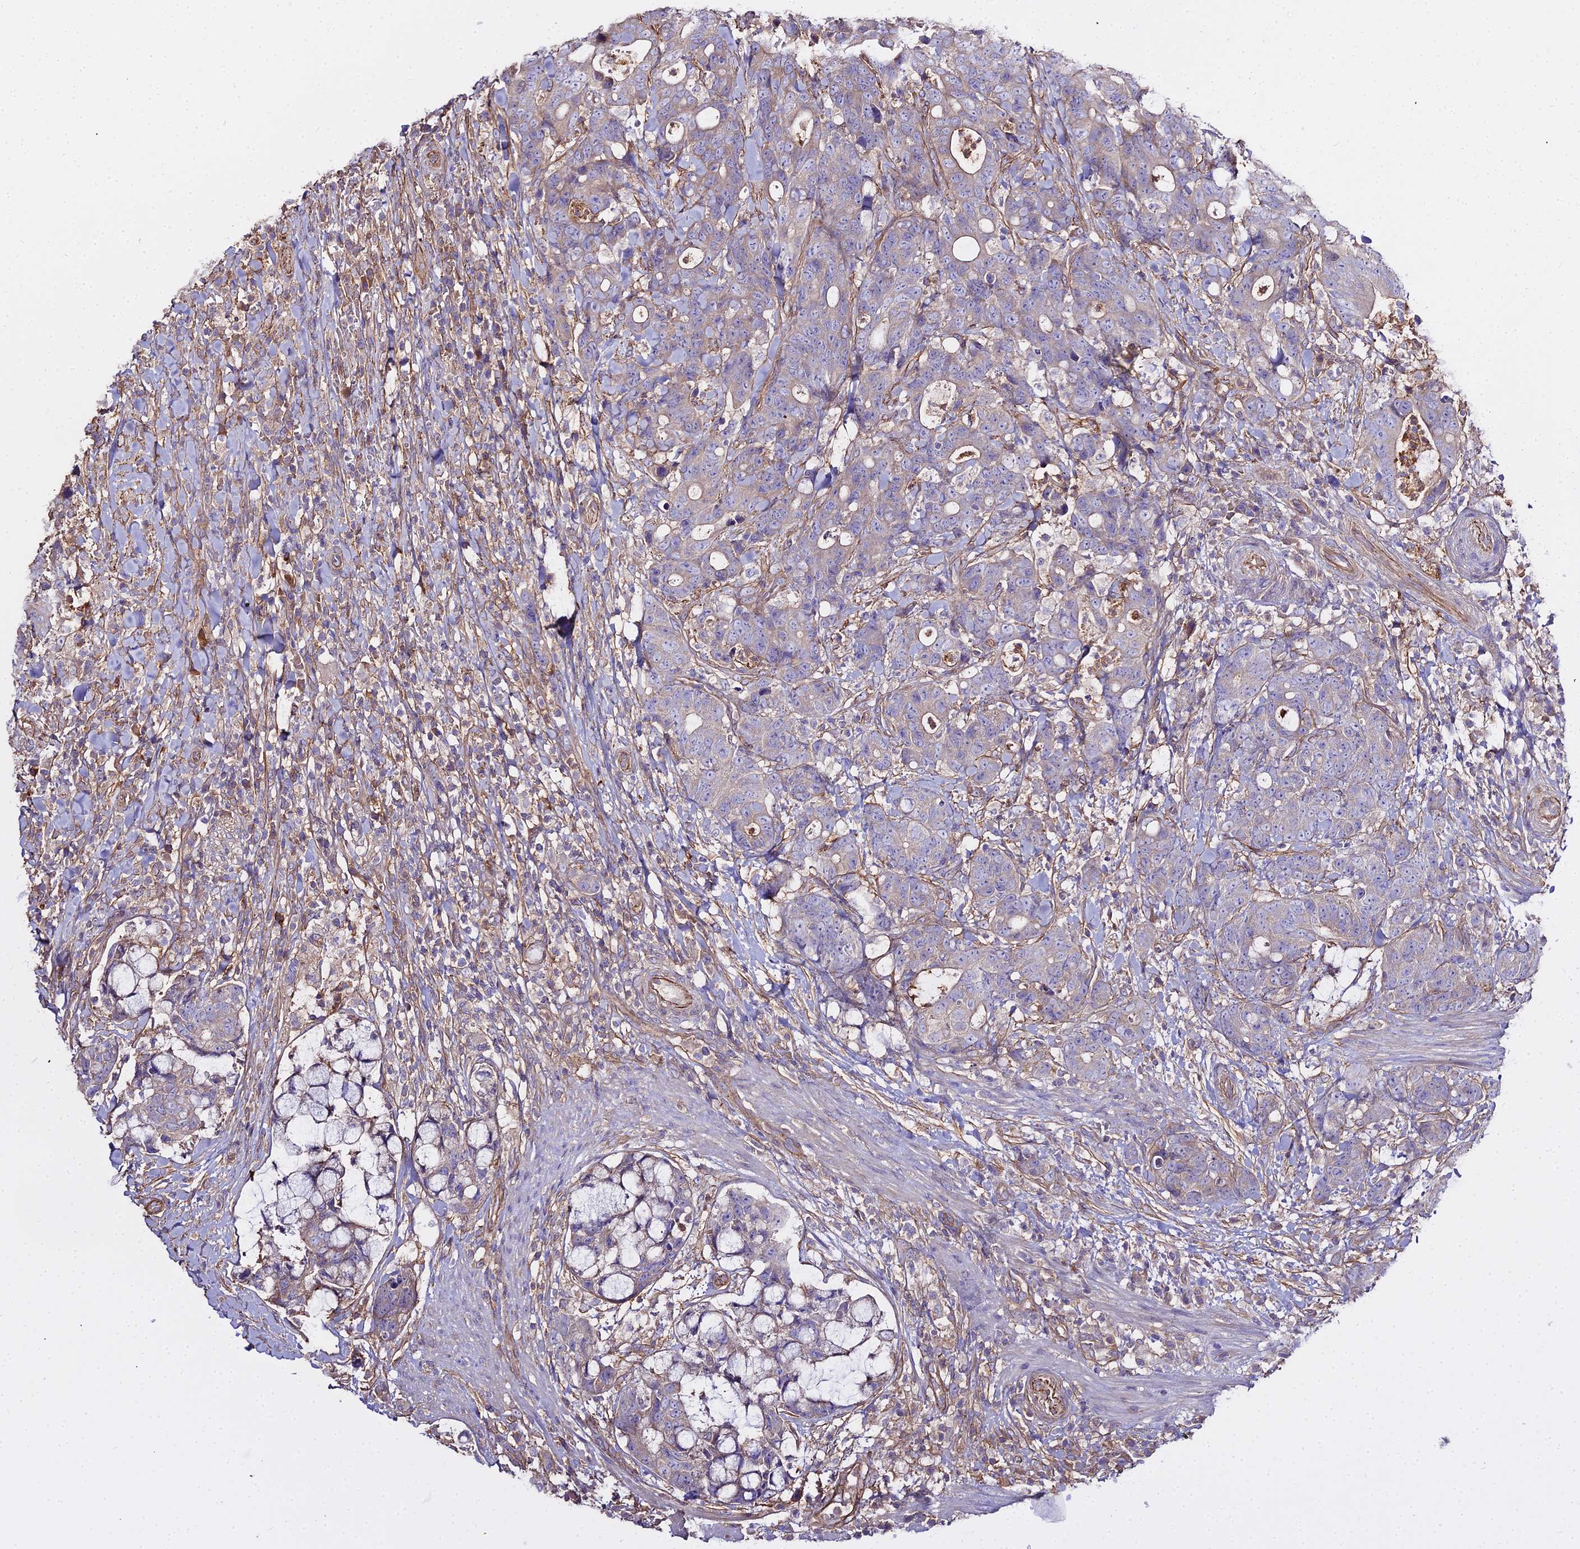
{"staining": {"intensity": "weak", "quantity": "<25%", "location": "cytoplasmic/membranous"}, "tissue": "colorectal cancer", "cell_type": "Tumor cells", "image_type": "cancer", "snomed": [{"axis": "morphology", "description": "Adenocarcinoma, NOS"}, {"axis": "topography", "description": "Colon"}], "caption": "High power microscopy image of an immunohistochemistry micrograph of colorectal adenocarcinoma, revealing no significant positivity in tumor cells.", "gene": "GLYAT", "patient": {"sex": "female", "age": 82}}